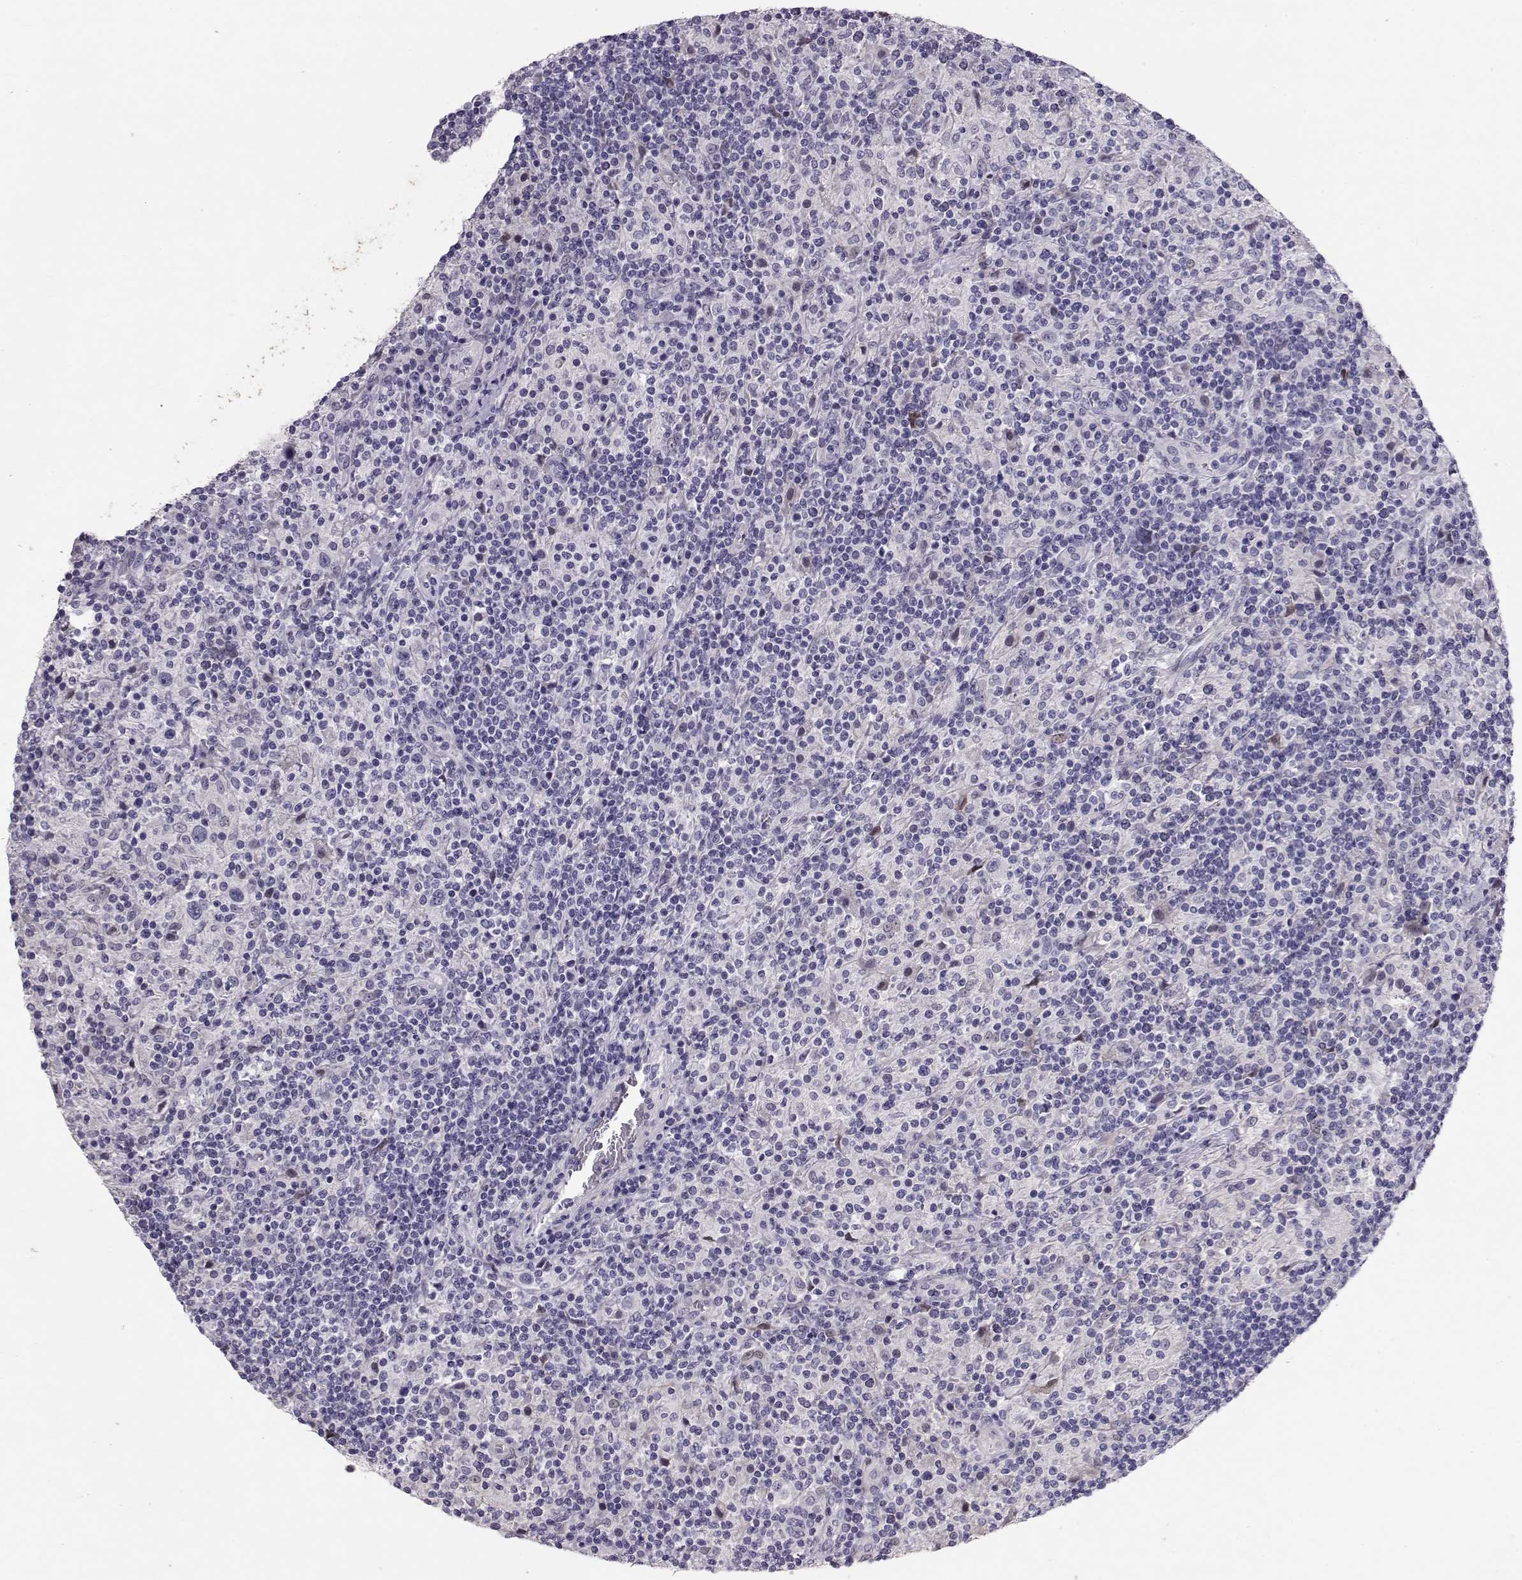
{"staining": {"intensity": "negative", "quantity": "none", "location": "none"}, "tissue": "lymphoma", "cell_type": "Tumor cells", "image_type": "cancer", "snomed": [{"axis": "morphology", "description": "Hodgkin's disease, NOS"}, {"axis": "topography", "description": "Lymph node"}], "caption": "Immunohistochemistry image of human Hodgkin's disease stained for a protein (brown), which shows no positivity in tumor cells.", "gene": "RD3", "patient": {"sex": "male", "age": 70}}